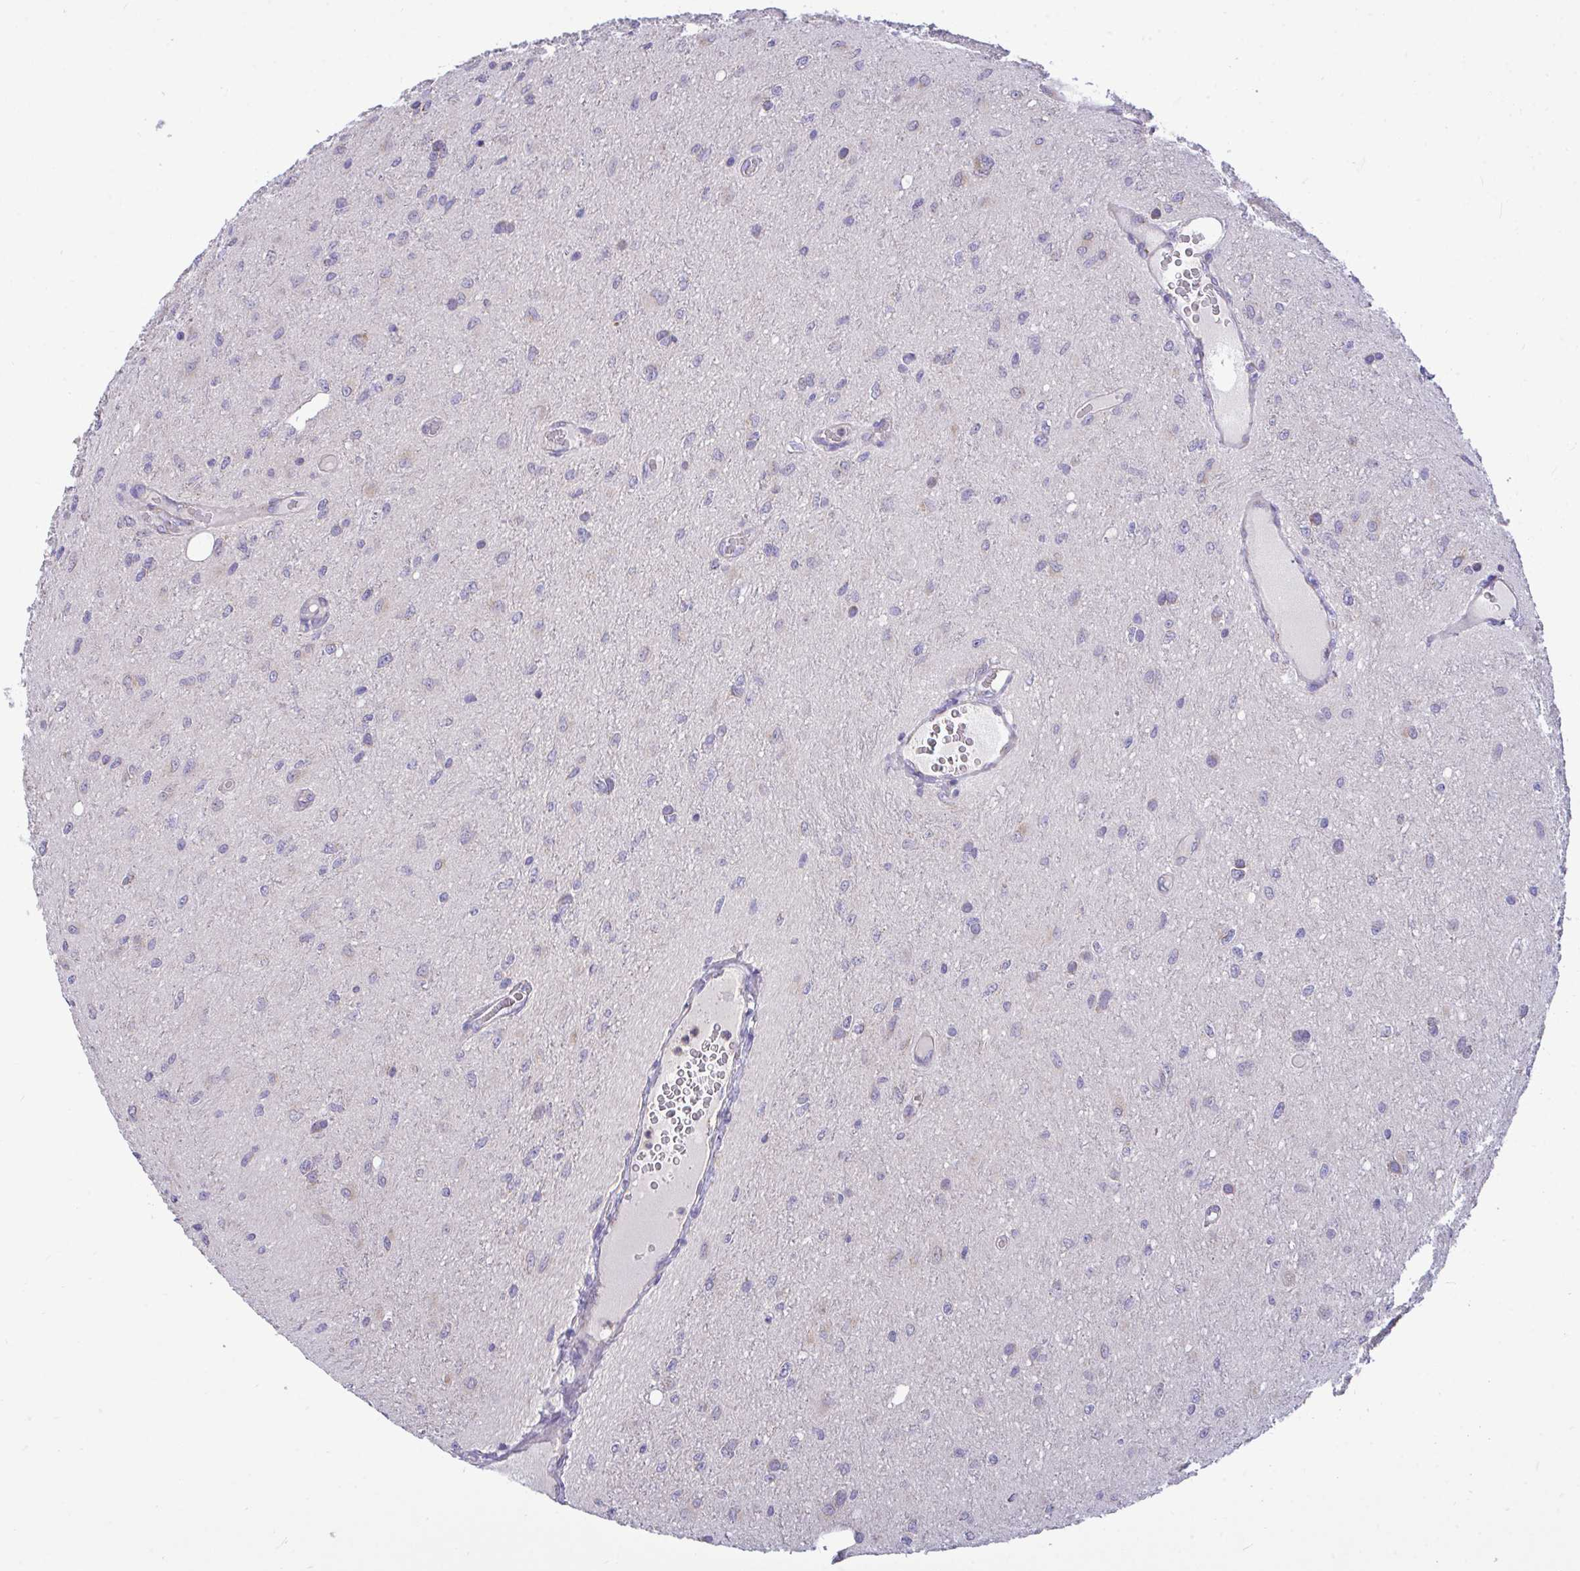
{"staining": {"intensity": "negative", "quantity": "none", "location": "none"}, "tissue": "glioma", "cell_type": "Tumor cells", "image_type": "cancer", "snomed": [{"axis": "morphology", "description": "Glioma, malignant, Low grade"}, {"axis": "topography", "description": "Cerebellum"}], "caption": "Protein analysis of glioma exhibits no significant staining in tumor cells.", "gene": "SARS2", "patient": {"sex": "female", "age": 5}}